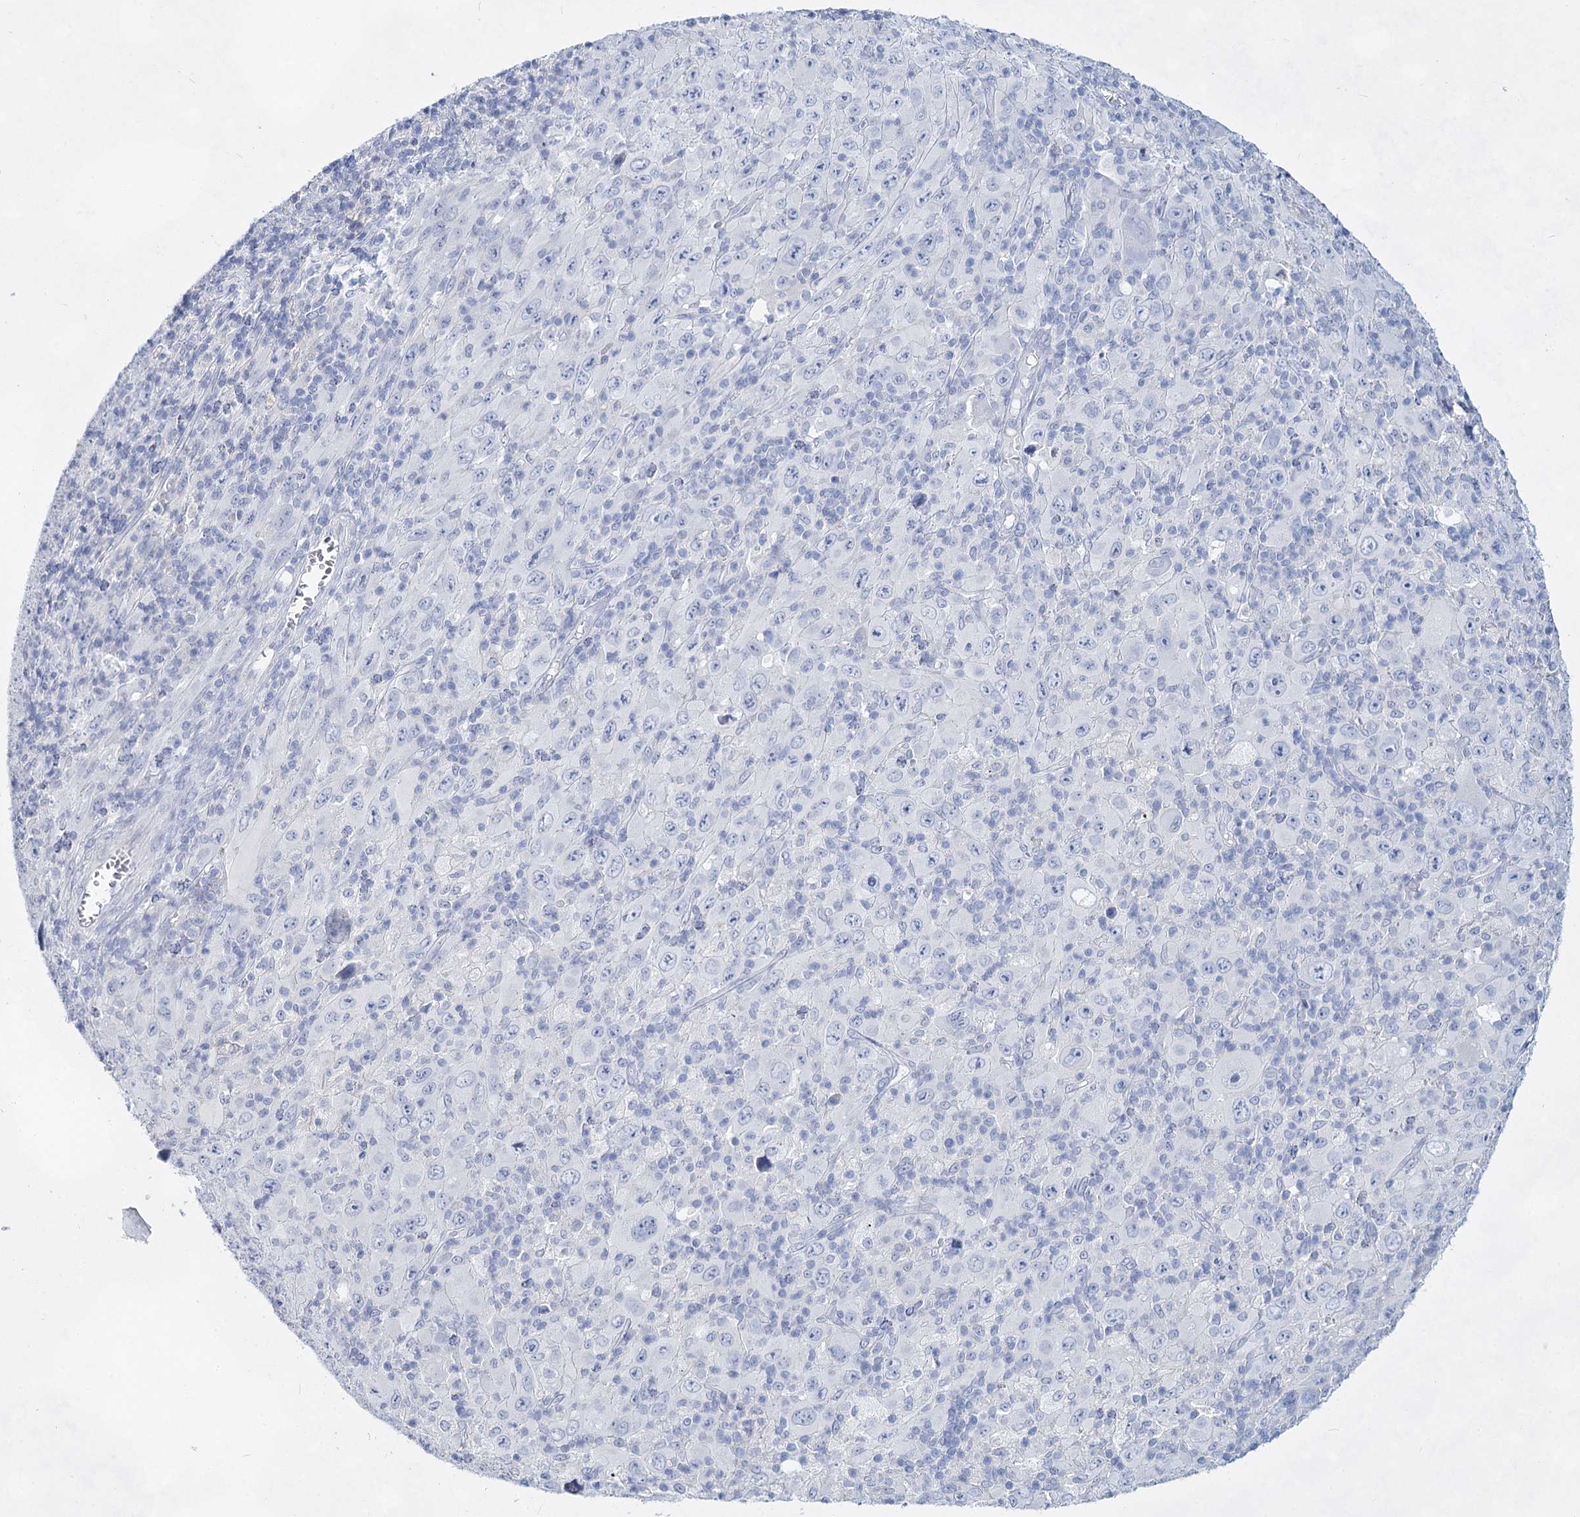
{"staining": {"intensity": "negative", "quantity": "none", "location": "none"}, "tissue": "melanoma", "cell_type": "Tumor cells", "image_type": "cancer", "snomed": [{"axis": "morphology", "description": "Malignant melanoma, Metastatic site"}, {"axis": "topography", "description": "Skin"}], "caption": "The micrograph displays no staining of tumor cells in melanoma.", "gene": "SLC17A2", "patient": {"sex": "female", "age": 56}}